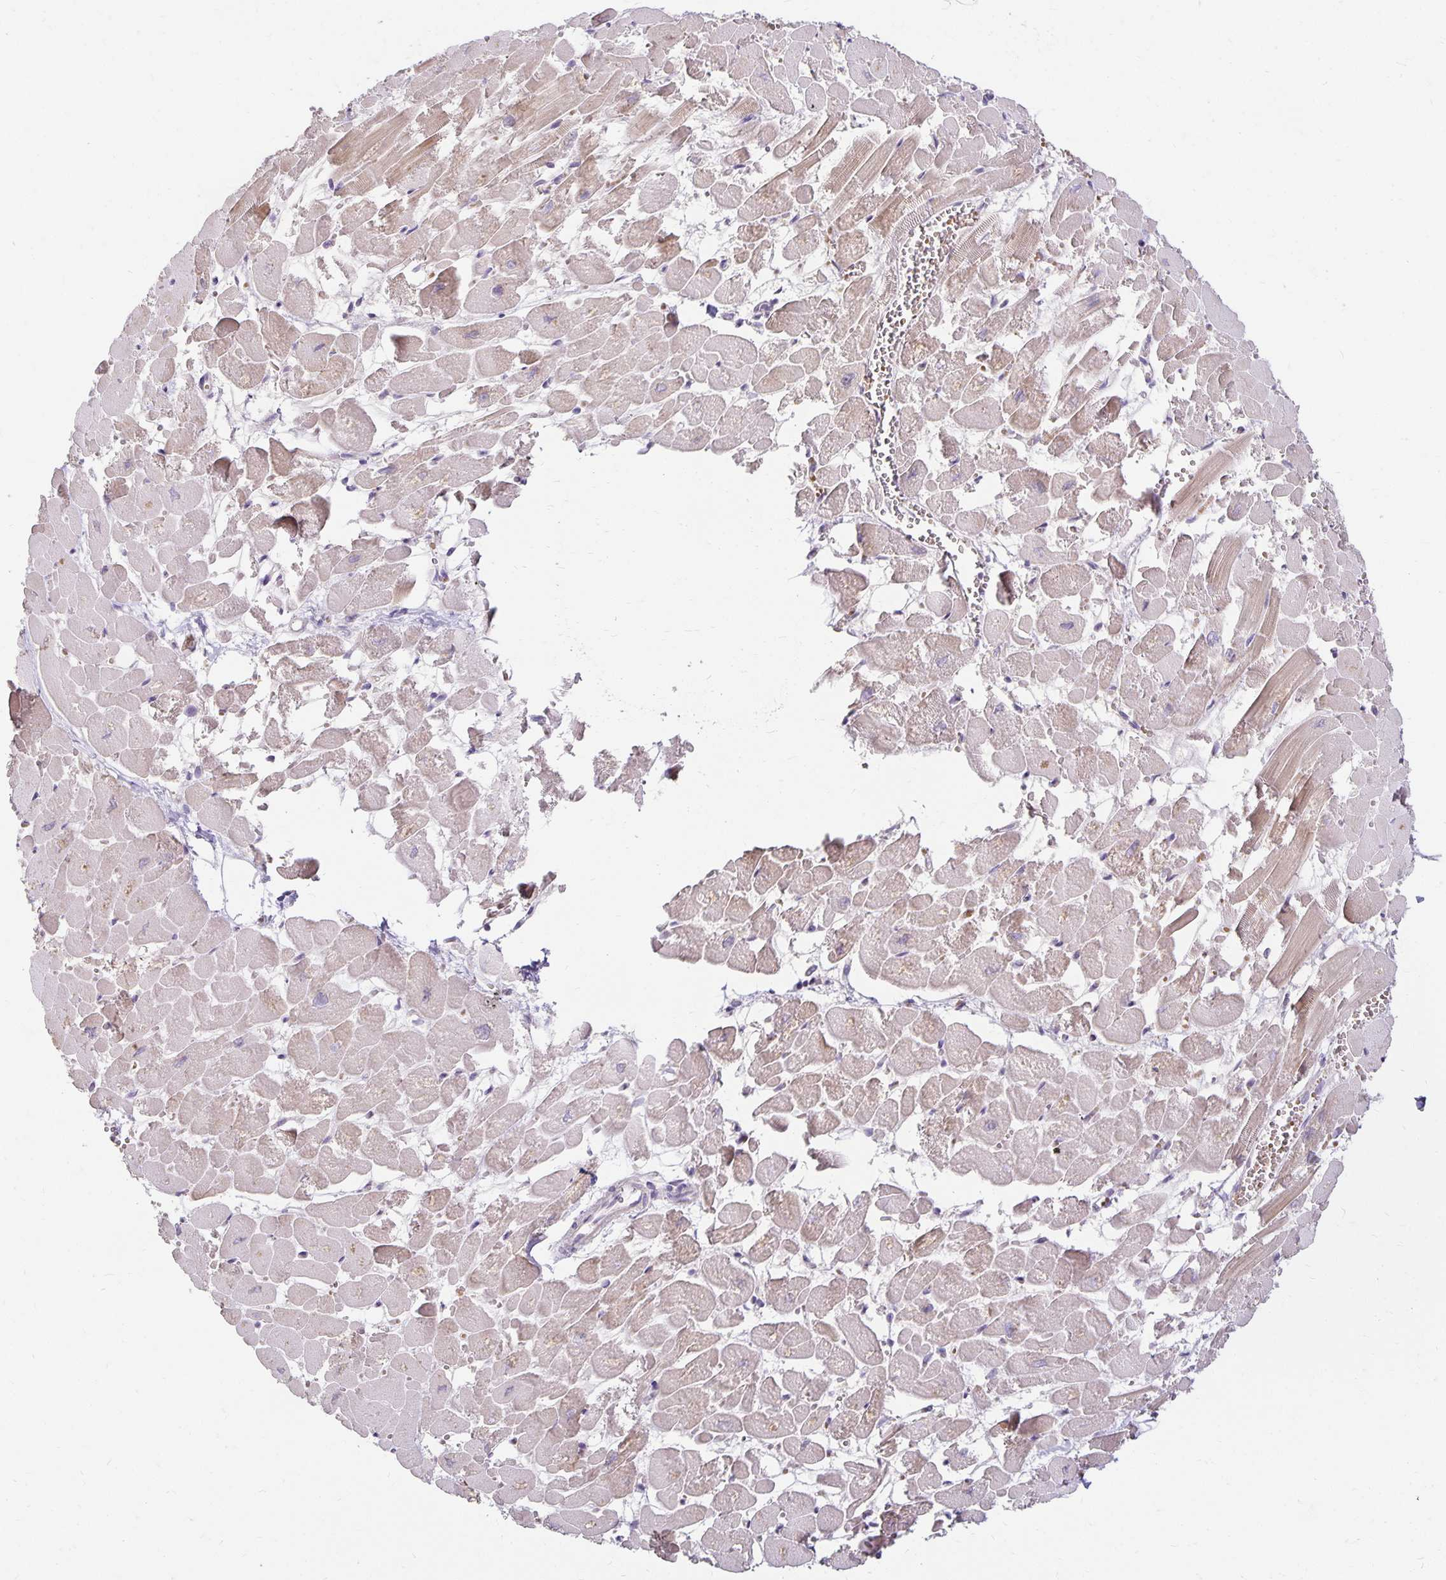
{"staining": {"intensity": "weak", "quantity": "25%-75%", "location": "cytoplasmic/membranous"}, "tissue": "heart muscle", "cell_type": "Cardiomyocytes", "image_type": "normal", "snomed": [{"axis": "morphology", "description": "Normal tissue, NOS"}, {"axis": "topography", "description": "Heart"}], "caption": "Approximately 25%-75% of cardiomyocytes in benign human heart muscle reveal weak cytoplasmic/membranous protein positivity as visualized by brown immunohistochemical staining.", "gene": "CST6", "patient": {"sex": "female", "age": 52}}